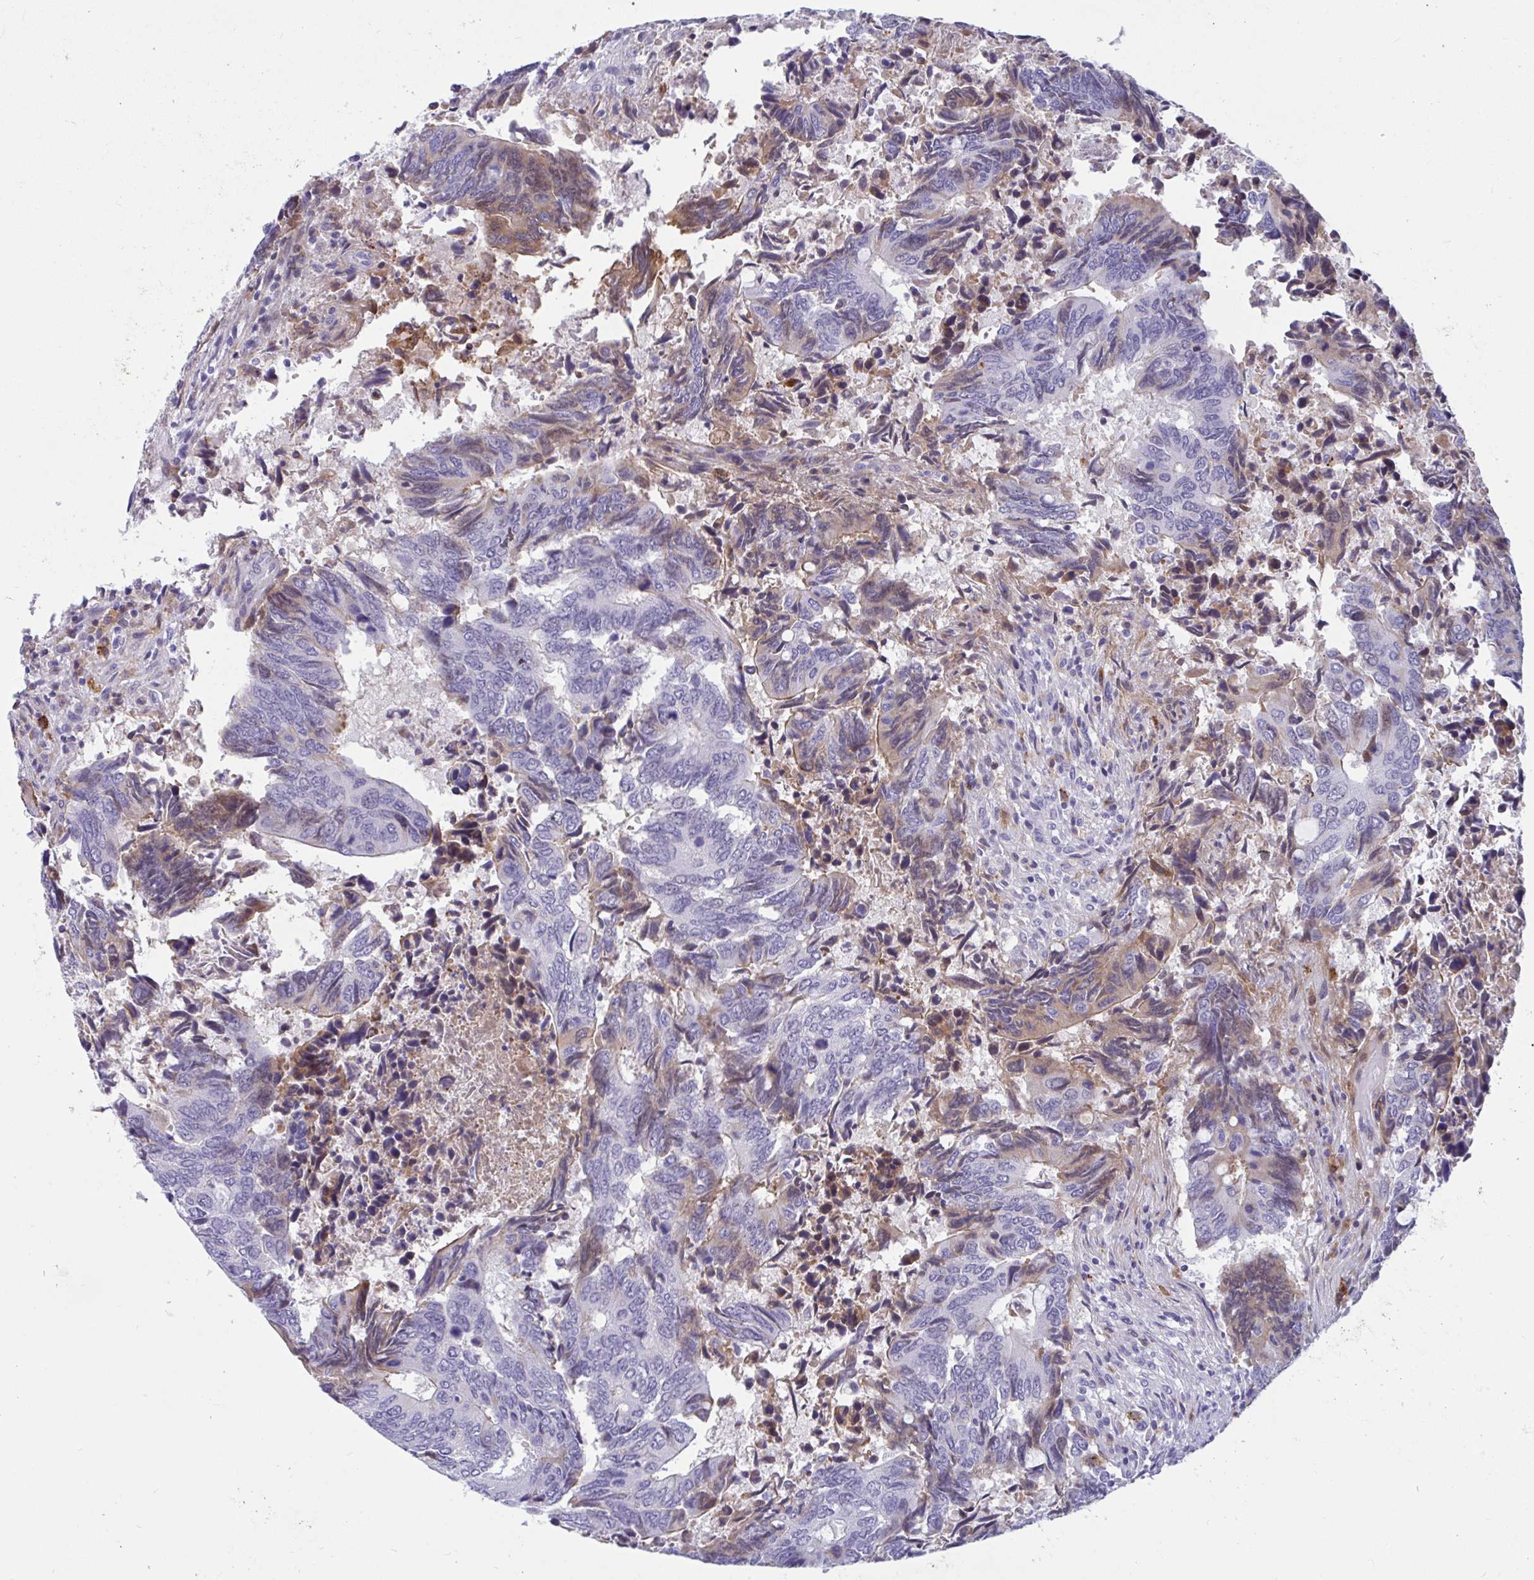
{"staining": {"intensity": "moderate", "quantity": "<25%", "location": "cytoplasmic/membranous"}, "tissue": "colorectal cancer", "cell_type": "Tumor cells", "image_type": "cancer", "snomed": [{"axis": "morphology", "description": "Adenocarcinoma, NOS"}, {"axis": "topography", "description": "Colon"}], "caption": "Brown immunohistochemical staining in human colorectal cancer demonstrates moderate cytoplasmic/membranous staining in about <25% of tumor cells.", "gene": "FAM219B", "patient": {"sex": "male", "age": 87}}